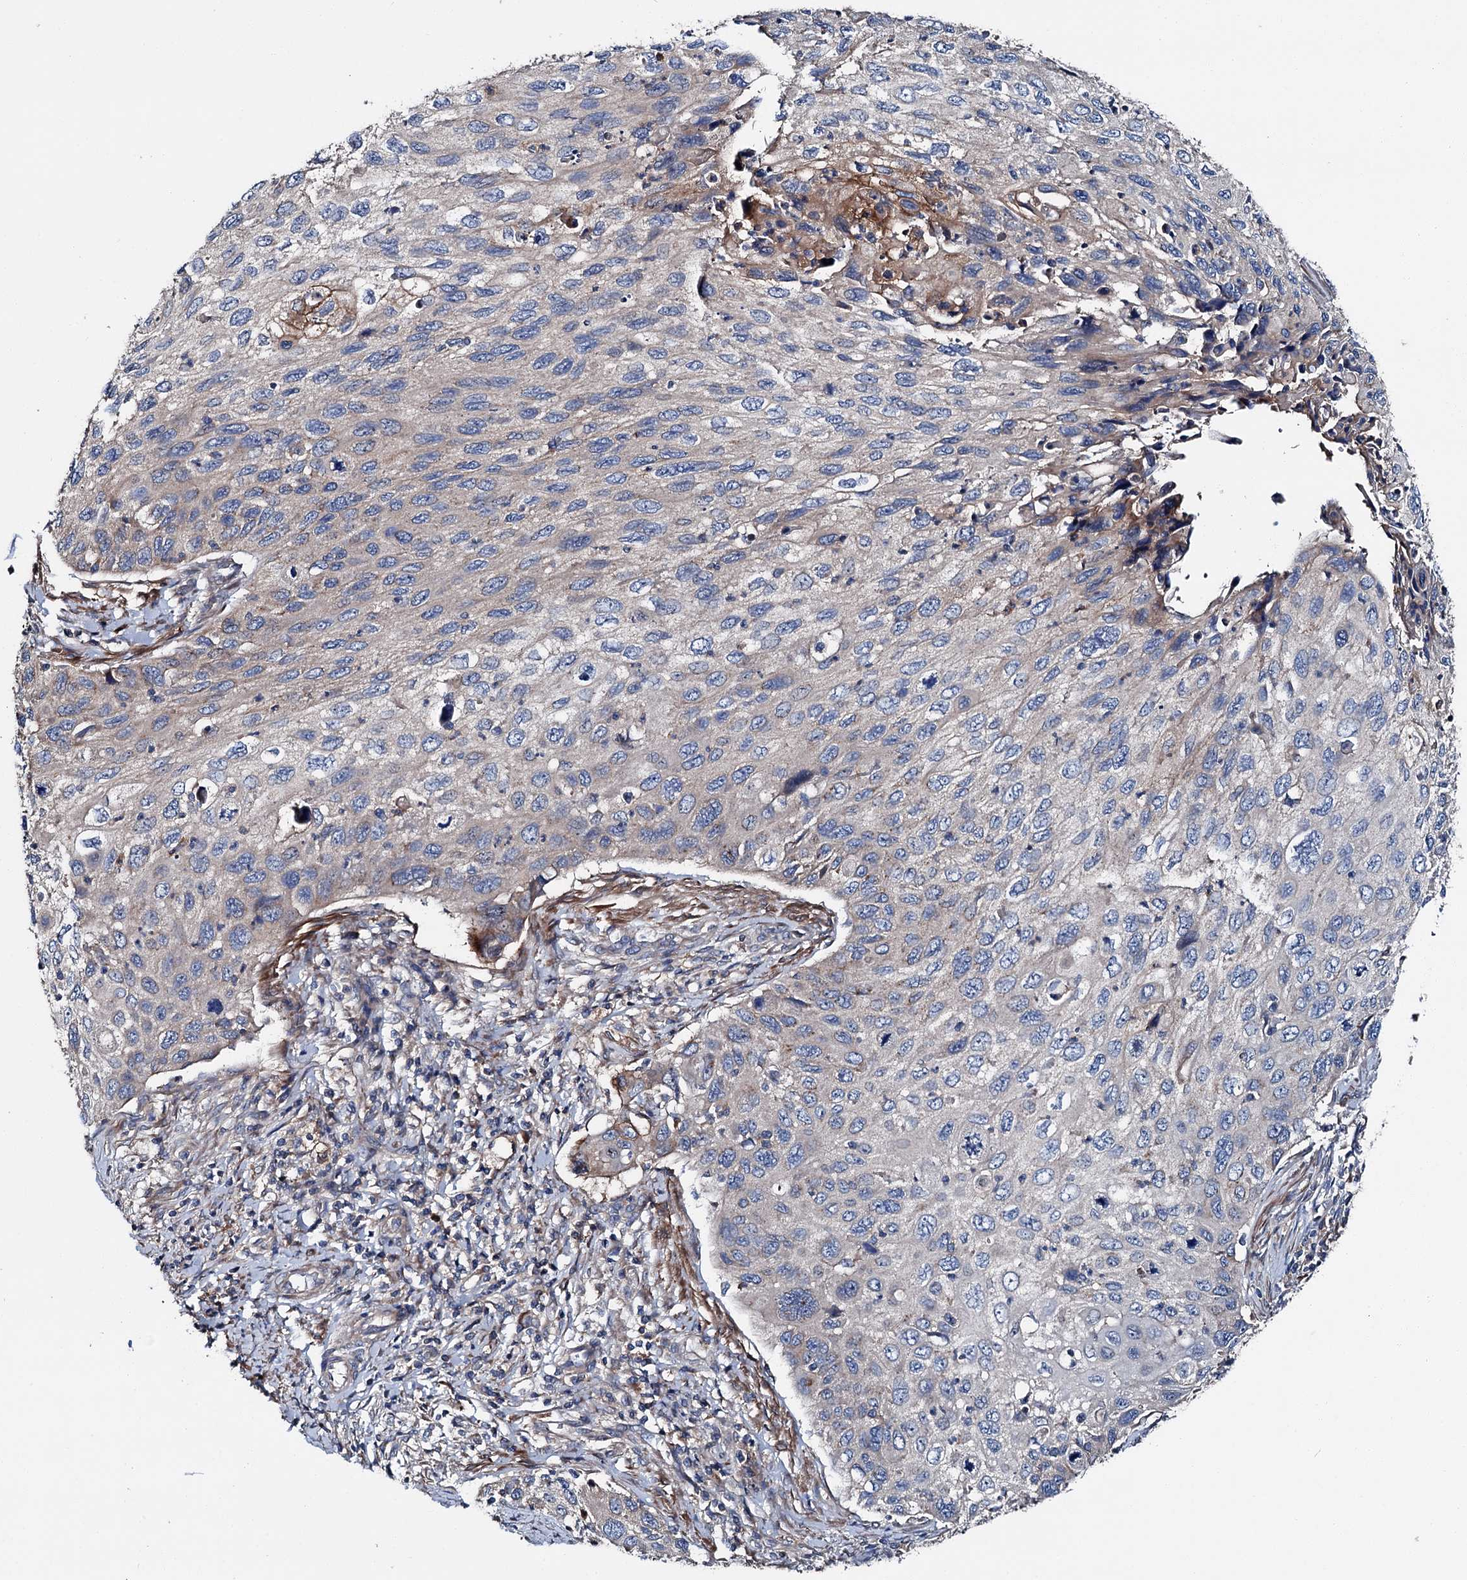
{"staining": {"intensity": "negative", "quantity": "none", "location": "none"}, "tissue": "cervical cancer", "cell_type": "Tumor cells", "image_type": "cancer", "snomed": [{"axis": "morphology", "description": "Squamous cell carcinoma, NOS"}, {"axis": "topography", "description": "Cervix"}], "caption": "An image of squamous cell carcinoma (cervical) stained for a protein reveals no brown staining in tumor cells. The staining was performed using DAB (3,3'-diaminobenzidine) to visualize the protein expression in brown, while the nuclei were stained in blue with hematoxylin (Magnification: 20x).", "gene": "SLC22A25", "patient": {"sex": "female", "age": 70}}